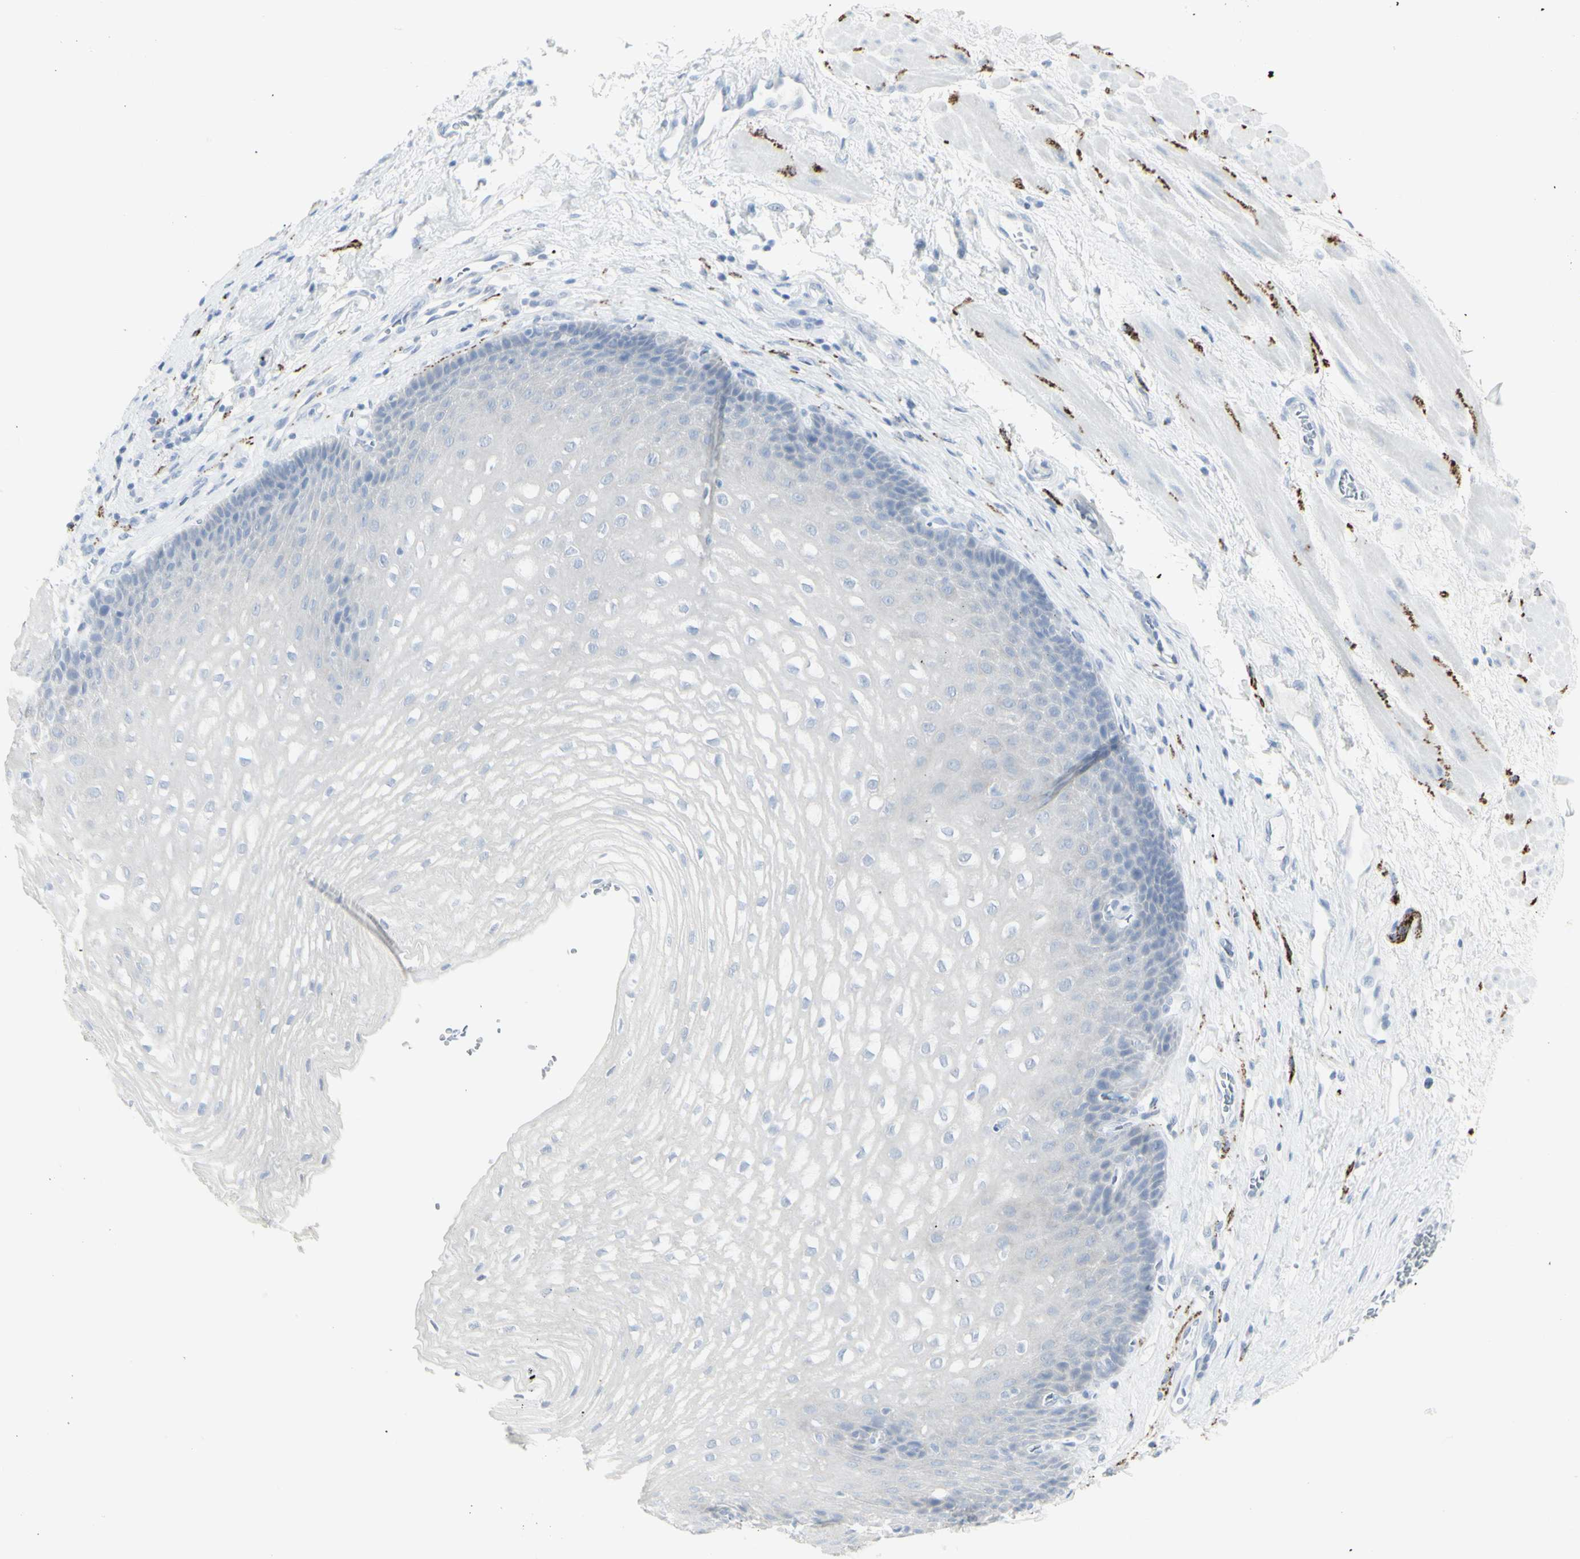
{"staining": {"intensity": "negative", "quantity": "none", "location": "none"}, "tissue": "esophagus", "cell_type": "Squamous epithelial cells", "image_type": "normal", "snomed": [{"axis": "morphology", "description": "Normal tissue, NOS"}, {"axis": "topography", "description": "Esophagus"}], "caption": "DAB immunohistochemical staining of unremarkable human esophagus exhibits no significant positivity in squamous epithelial cells. (Brightfield microscopy of DAB IHC at high magnification).", "gene": "ENSG00000198211", "patient": {"sex": "male", "age": 48}}